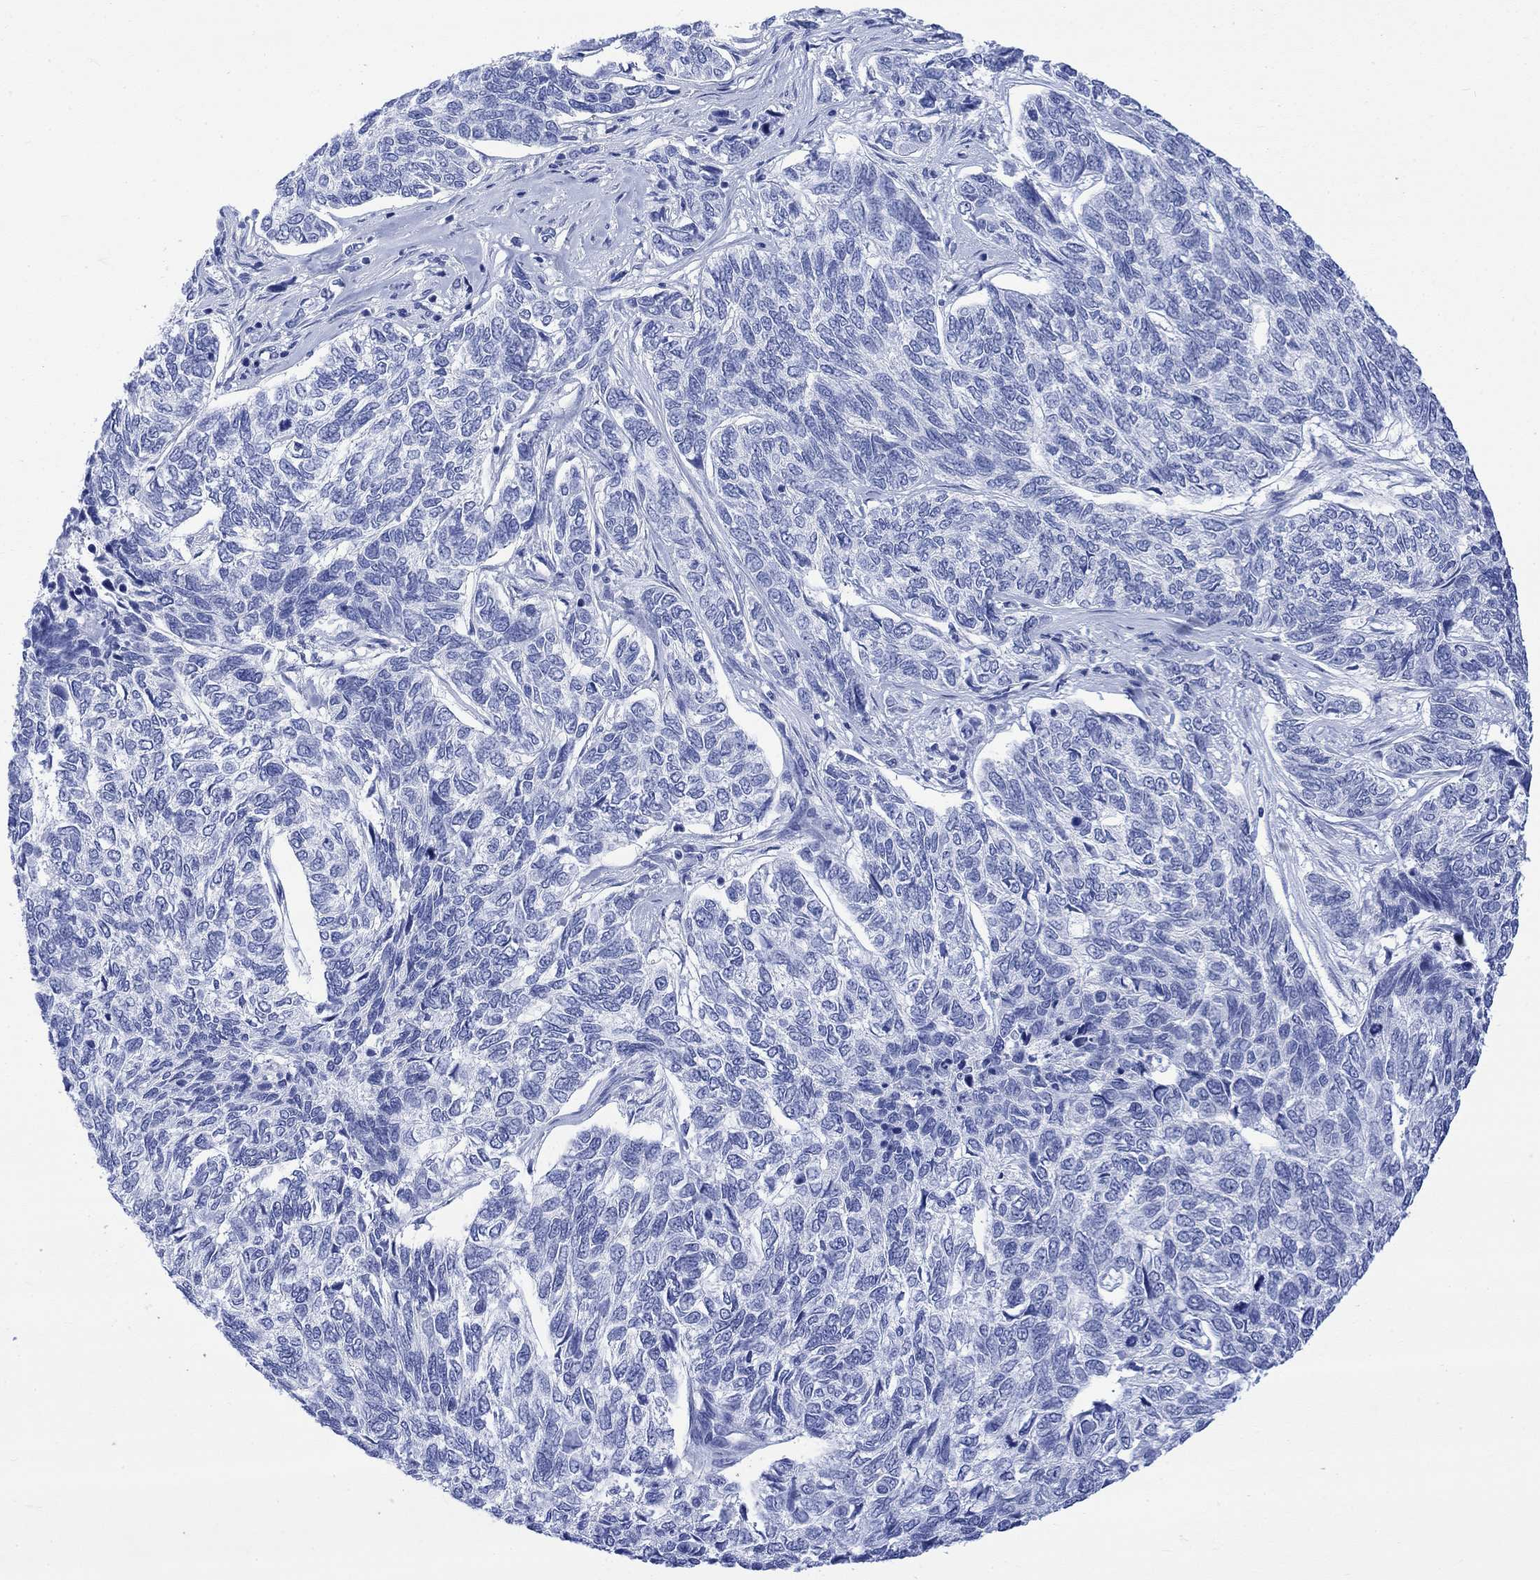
{"staining": {"intensity": "negative", "quantity": "none", "location": "none"}, "tissue": "skin cancer", "cell_type": "Tumor cells", "image_type": "cancer", "snomed": [{"axis": "morphology", "description": "Basal cell carcinoma"}, {"axis": "topography", "description": "Skin"}], "caption": "A photomicrograph of skin basal cell carcinoma stained for a protein demonstrates no brown staining in tumor cells.", "gene": "CELF4", "patient": {"sex": "female", "age": 65}}